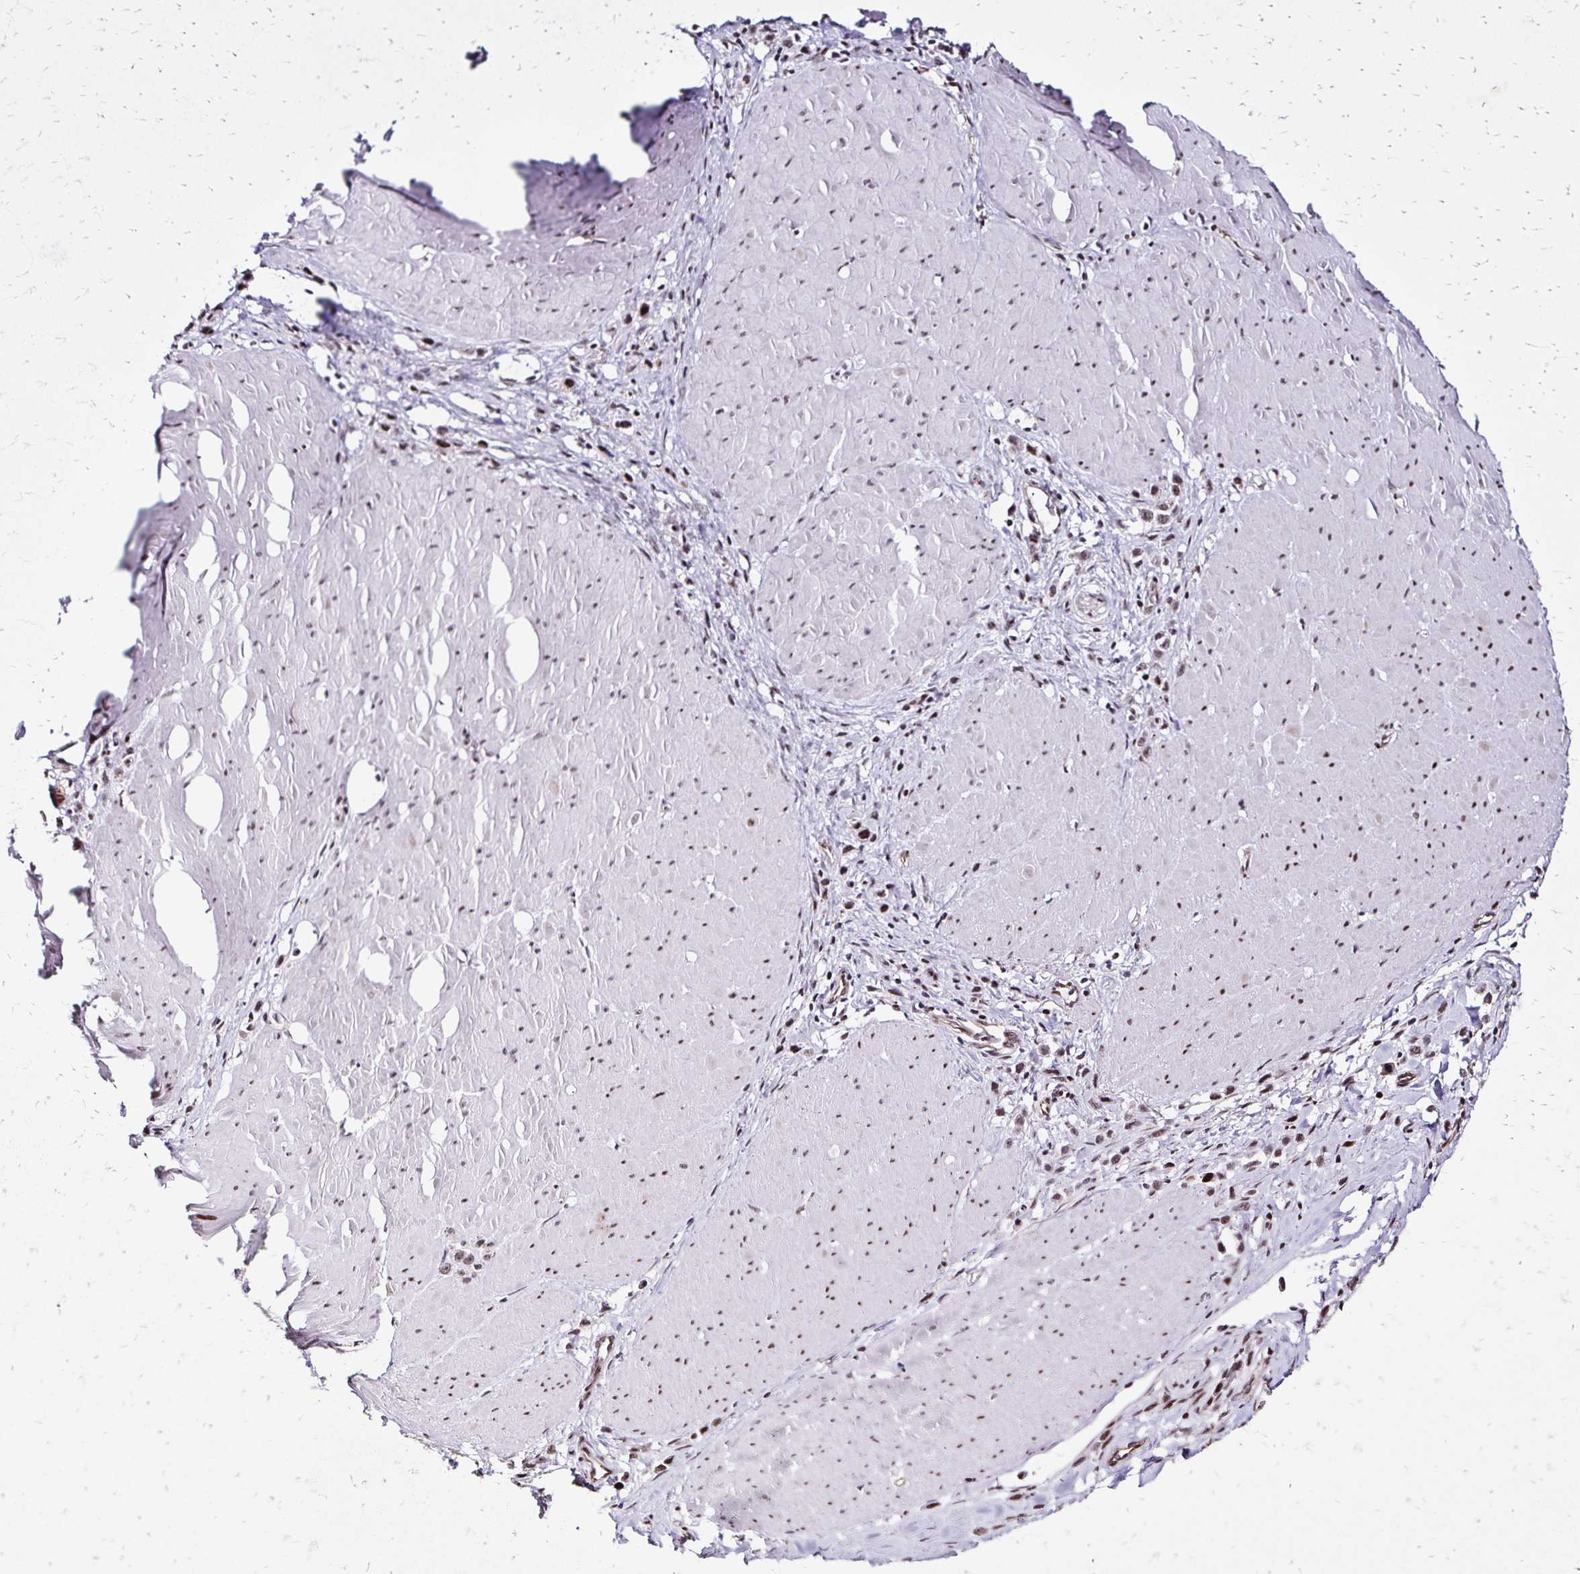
{"staining": {"intensity": "weak", "quantity": ">75%", "location": "nuclear"}, "tissue": "stomach cancer", "cell_type": "Tumor cells", "image_type": "cancer", "snomed": [{"axis": "morphology", "description": "Adenocarcinoma, NOS"}, {"axis": "topography", "description": "Stomach"}], "caption": "A photomicrograph of stomach cancer (adenocarcinoma) stained for a protein displays weak nuclear brown staining in tumor cells.", "gene": "TOB1", "patient": {"sex": "male", "age": 47}}